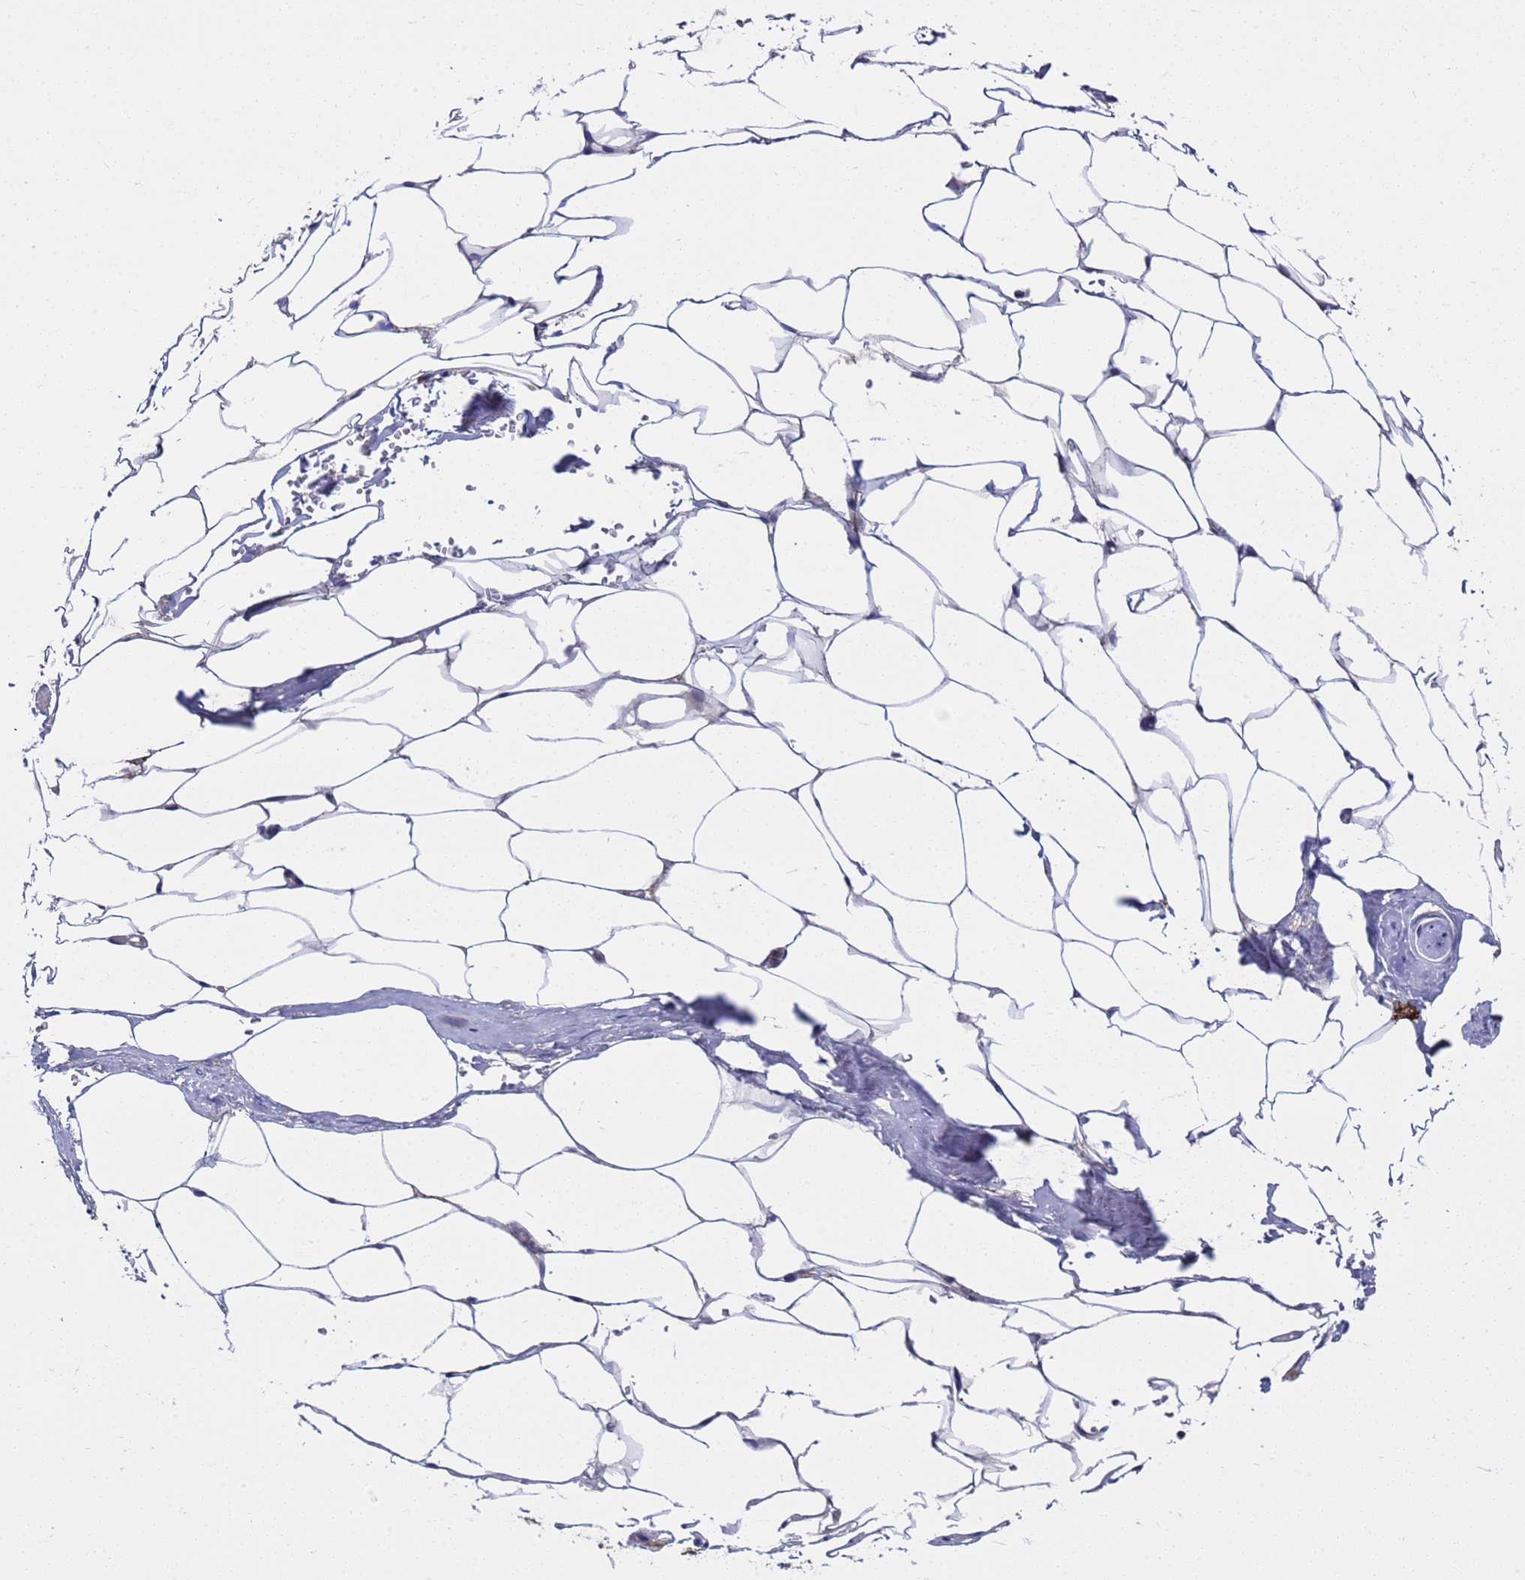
{"staining": {"intensity": "negative", "quantity": "none", "location": "none"}, "tissue": "adipose tissue", "cell_type": "Adipocytes", "image_type": "normal", "snomed": [{"axis": "morphology", "description": "Normal tissue, NOS"}, {"axis": "morphology", "description": "Adenocarcinoma, Low grade"}, {"axis": "topography", "description": "Prostate"}, {"axis": "topography", "description": "Peripheral nerve tissue"}], "caption": "Adipocytes are negative for brown protein staining in benign adipose tissue. (Immunohistochemistry (ihc), brightfield microscopy, high magnification).", "gene": "TMBIM6", "patient": {"sex": "male", "age": 63}}